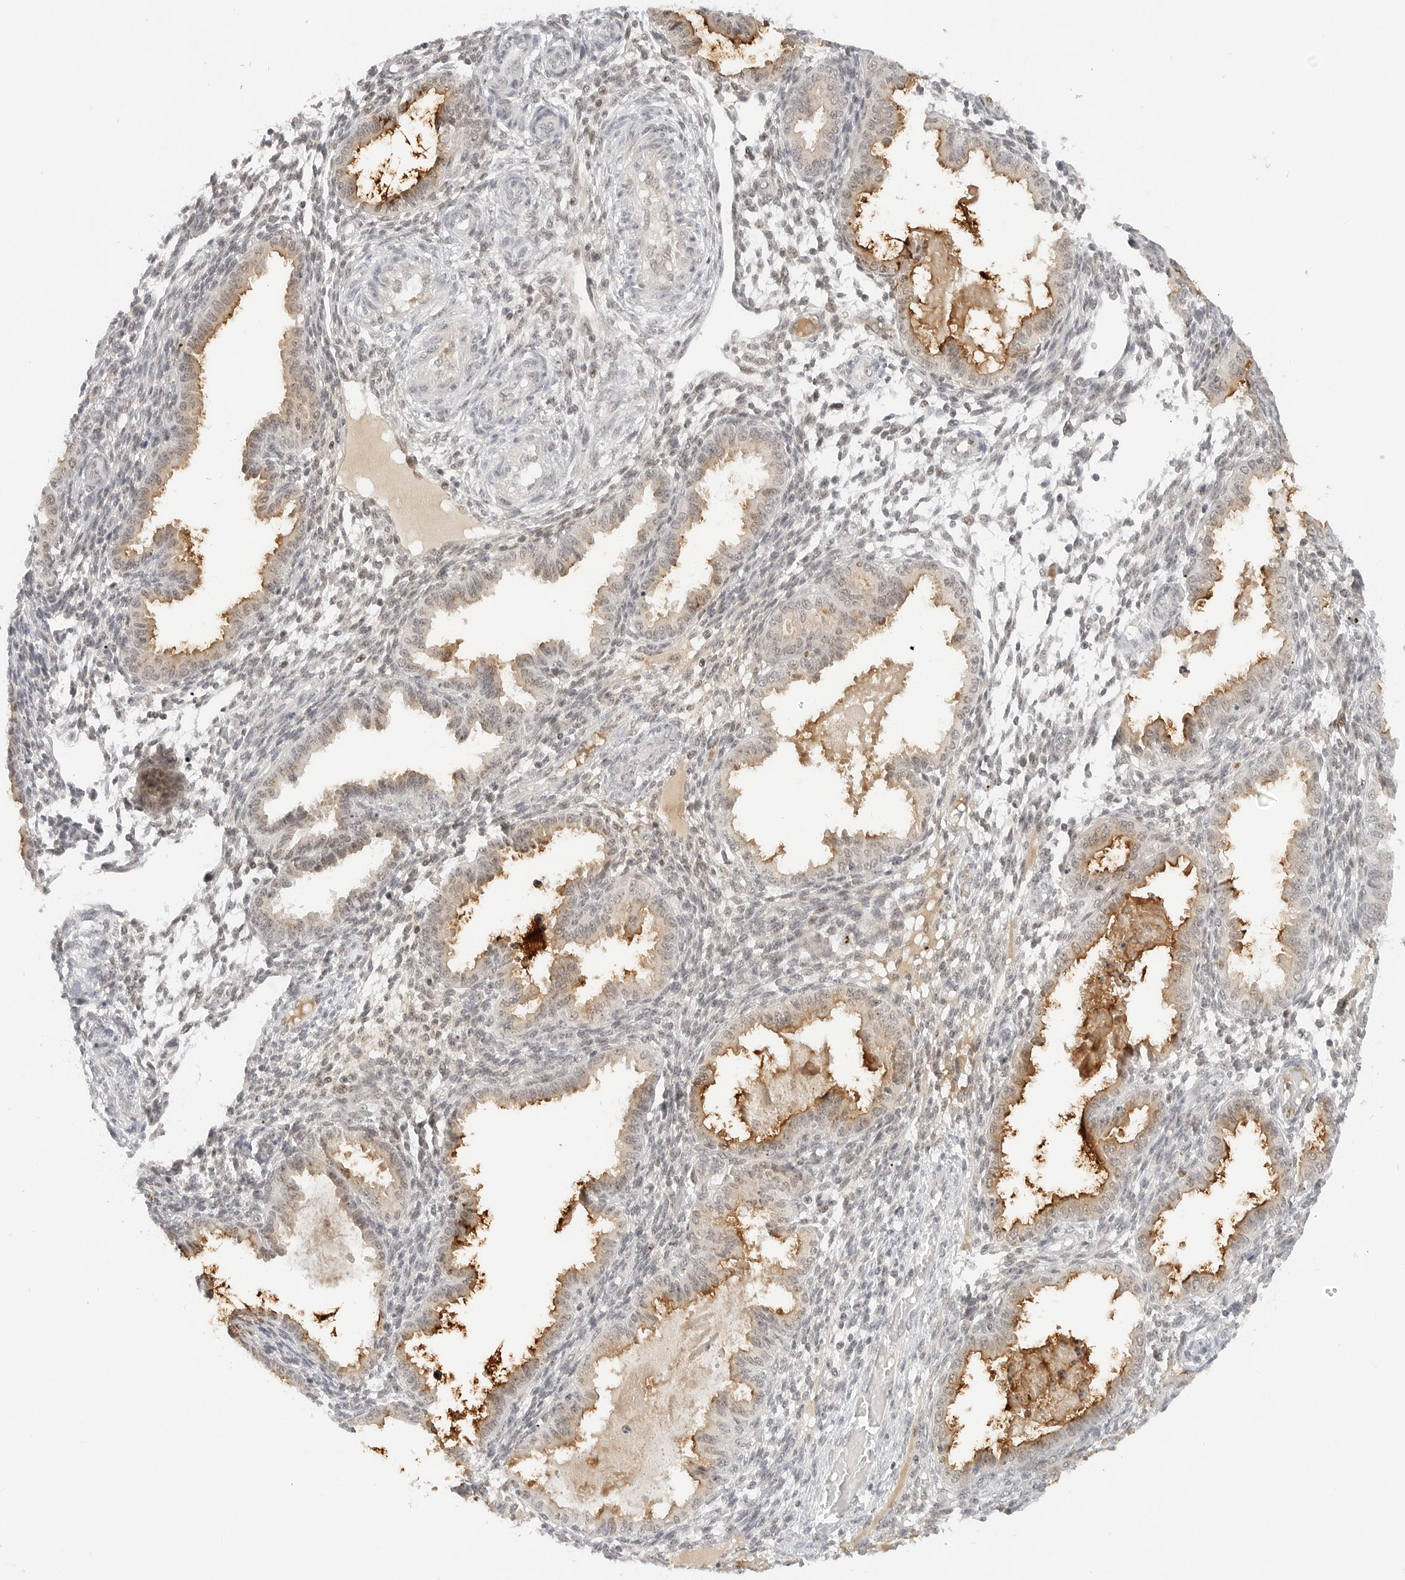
{"staining": {"intensity": "negative", "quantity": "none", "location": "none"}, "tissue": "endometrium", "cell_type": "Cells in endometrial stroma", "image_type": "normal", "snomed": [{"axis": "morphology", "description": "Normal tissue, NOS"}, {"axis": "topography", "description": "Endometrium"}], "caption": "Endometrium stained for a protein using IHC displays no staining cells in endometrial stroma.", "gene": "NEO1", "patient": {"sex": "female", "age": 33}}